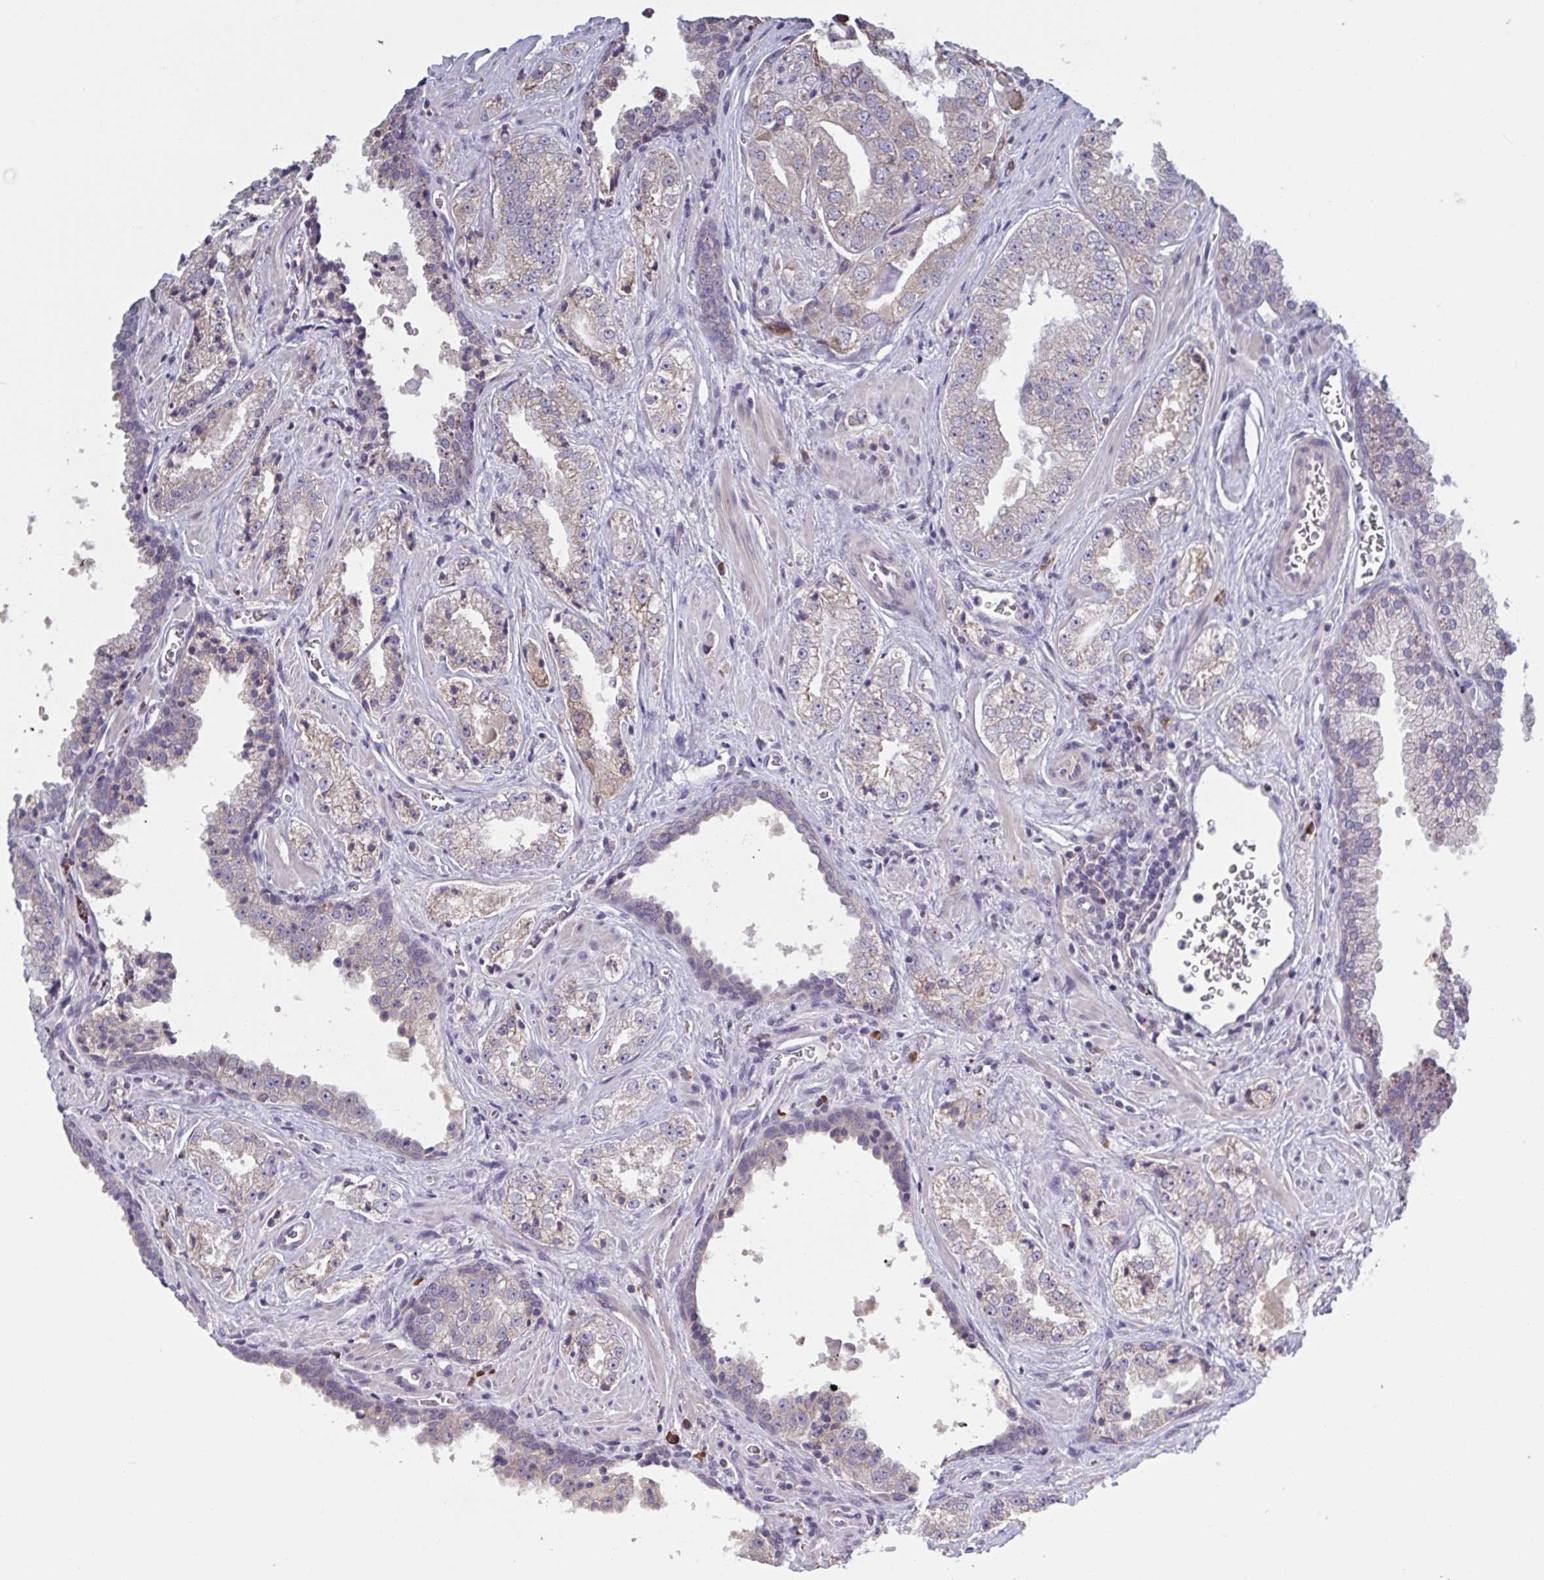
{"staining": {"intensity": "weak", "quantity": "25%-75%", "location": "cytoplasmic/membranous"}, "tissue": "prostate cancer", "cell_type": "Tumor cells", "image_type": "cancer", "snomed": [{"axis": "morphology", "description": "Adenocarcinoma, High grade"}, {"axis": "topography", "description": "Prostate"}], "caption": "Weak cytoplasmic/membranous protein expression is identified in approximately 25%-75% of tumor cells in adenocarcinoma (high-grade) (prostate). Immunohistochemistry (ihc) stains the protein in brown and the nuclei are stained blue.", "gene": "CD1E", "patient": {"sex": "male", "age": 67}}